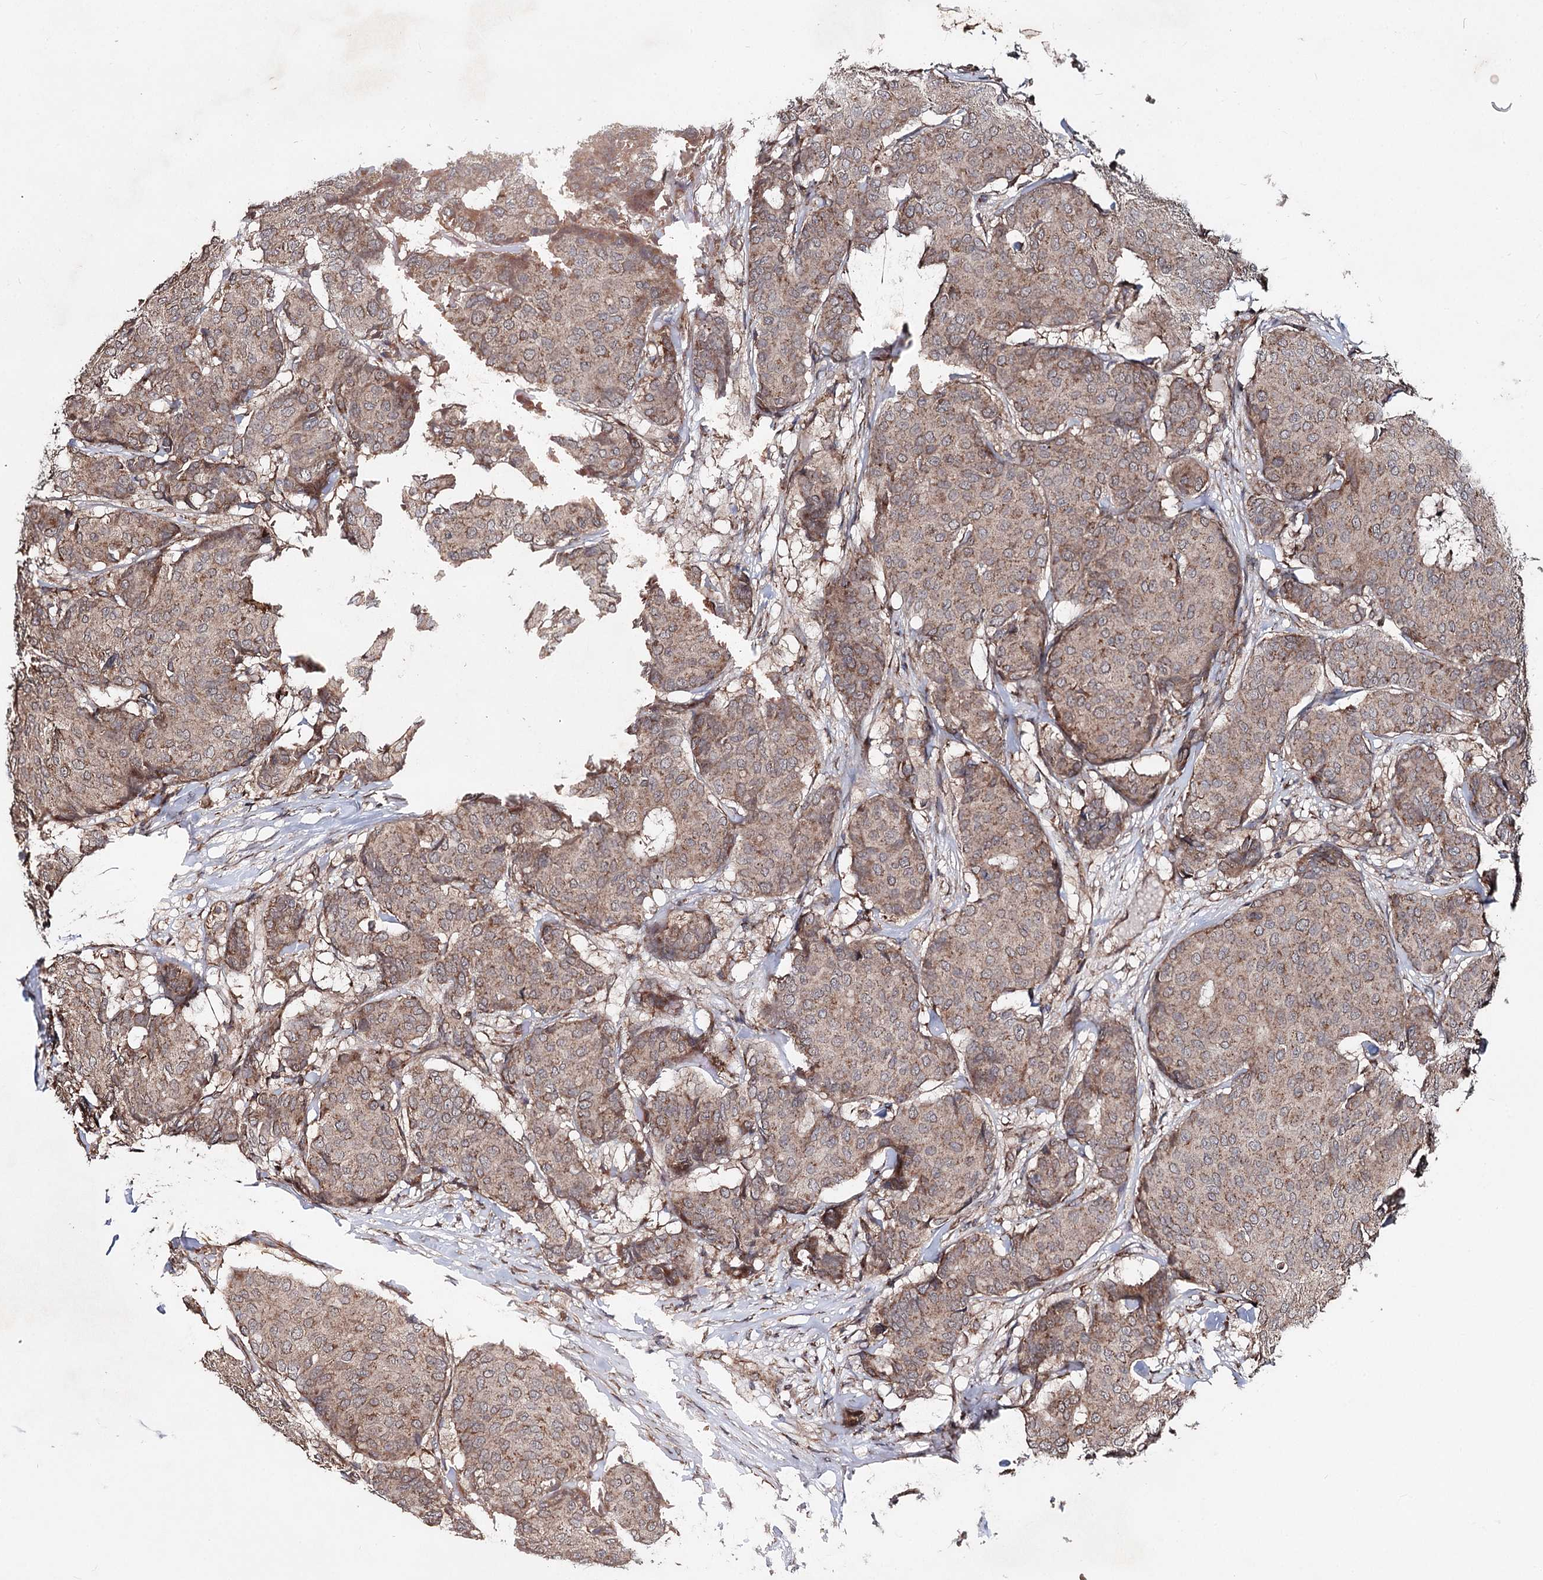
{"staining": {"intensity": "moderate", "quantity": ">75%", "location": "cytoplasmic/membranous"}, "tissue": "breast cancer", "cell_type": "Tumor cells", "image_type": "cancer", "snomed": [{"axis": "morphology", "description": "Duct carcinoma"}, {"axis": "topography", "description": "Breast"}], "caption": "This photomicrograph displays immunohistochemistry (IHC) staining of breast invasive ductal carcinoma, with medium moderate cytoplasmic/membranous expression in about >75% of tumor cells.", "gene": "MINDY3", "patient": {"sex": "female", "age": 75}}